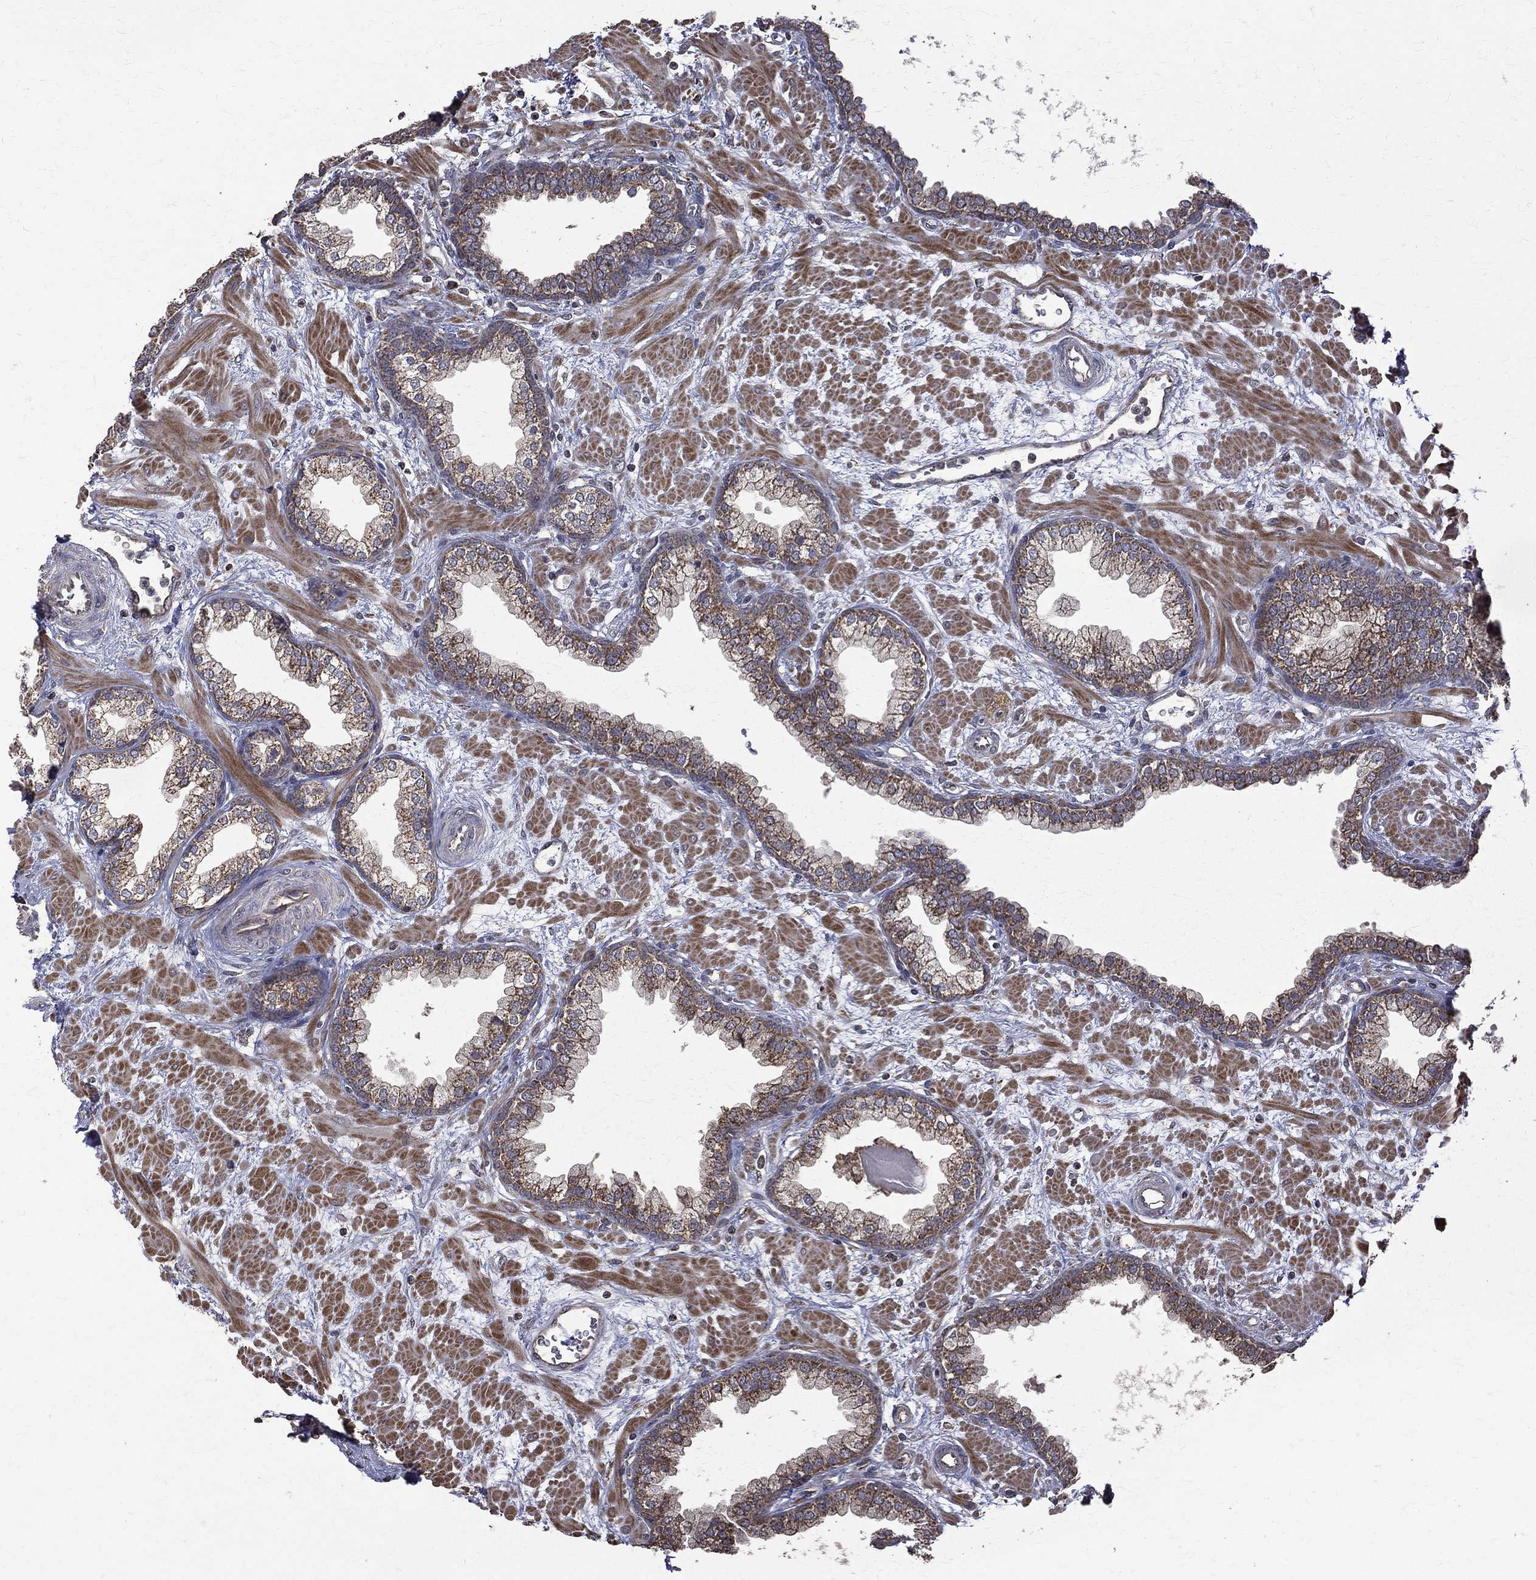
{"staining": {"intensity": "moderate", "quantity": "25%-75%", "location": "cytoplasmic/membranous"}, "tissue": "prostate", "cell_type": "Glandular cells", "image_type": "normal", "snomed": [{"axis": "morphology", "description": "Normal tissue, NOS"}, {"axis": "topography", "description": "Prostate"}], "caption": "Approximately 25%-75% of glandular cells in benign human prostate reveal moderate cytoplasmic/membranous protein staining as visualized by brown immunohistochemical staining.", "gene": "RPGR", "patient": {"sex": "male", "age": 63}}